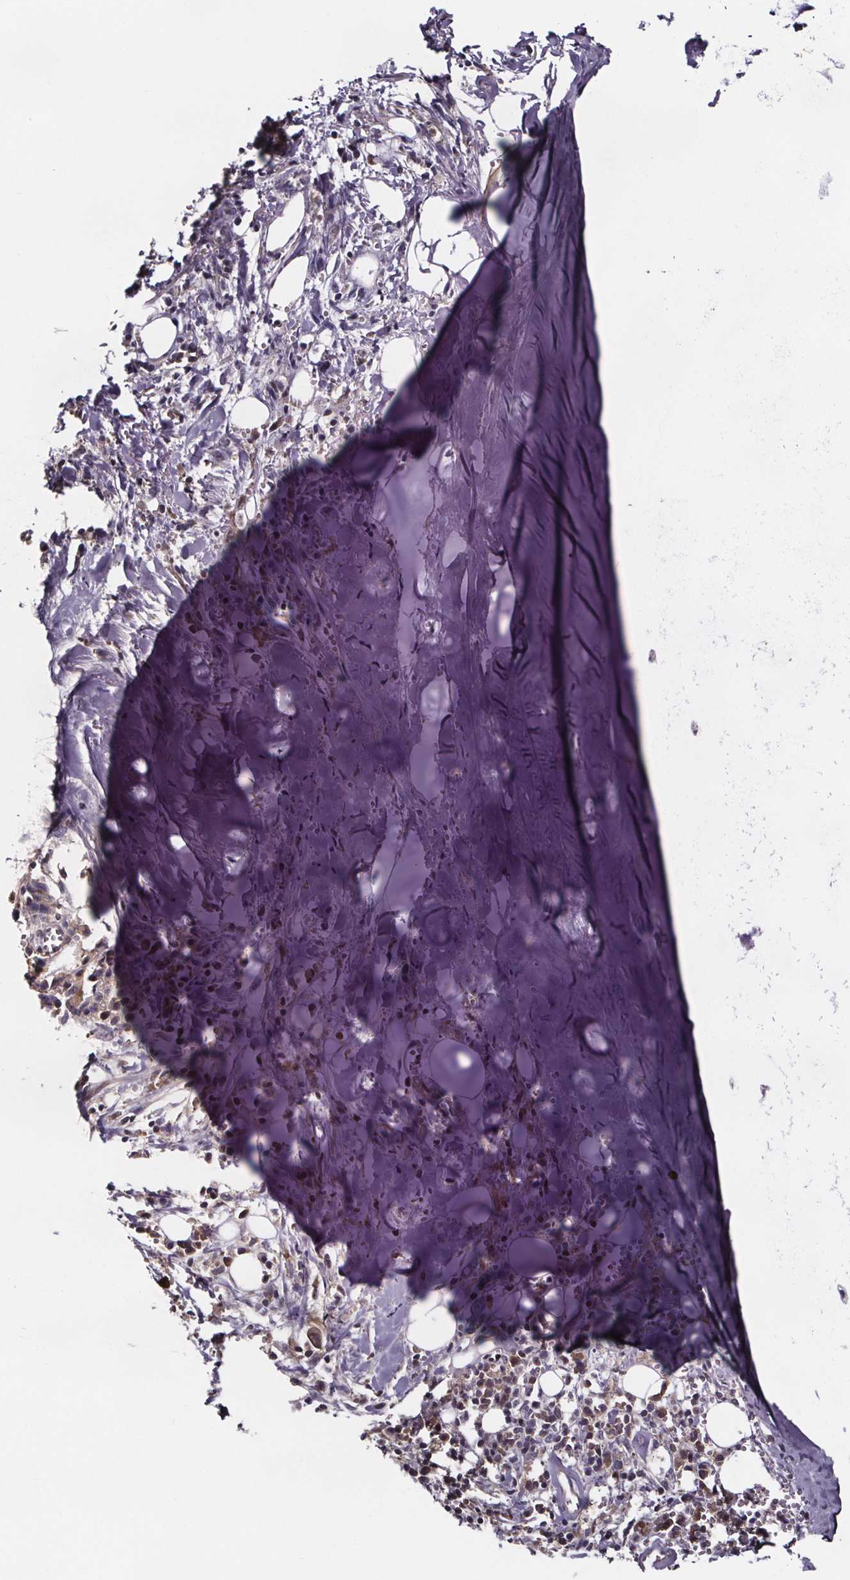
{"staining": {"intensity": "negative", "quantity": "none", "location": "none"}, "tissue": "adipose tissue", "cell_type": "Adipocytes", "image_type": "normal", "snomed": [{"axis": "morphology", "description": "Normal tissue, NOS"}, {"axis": "morphology", "description": "Squamous cell carcinoma, NOS"}, {"axis": "topography", "description": "Cartilage tissue"}, {"axis": "topography", "description": "Bronchus"}, {"axis": "topography", "description": "Lung"}], "caption": "A high-resolution histopathology image shows immunohistochemistry (IHC) staining of unremarkable adipose tissue, which exhibits no significant positivity in adipocytes. (IHC, brightfield microscopy, high magnification).", "gene": "NPHP4", "patient": {"sex": "male", "age": 66}}